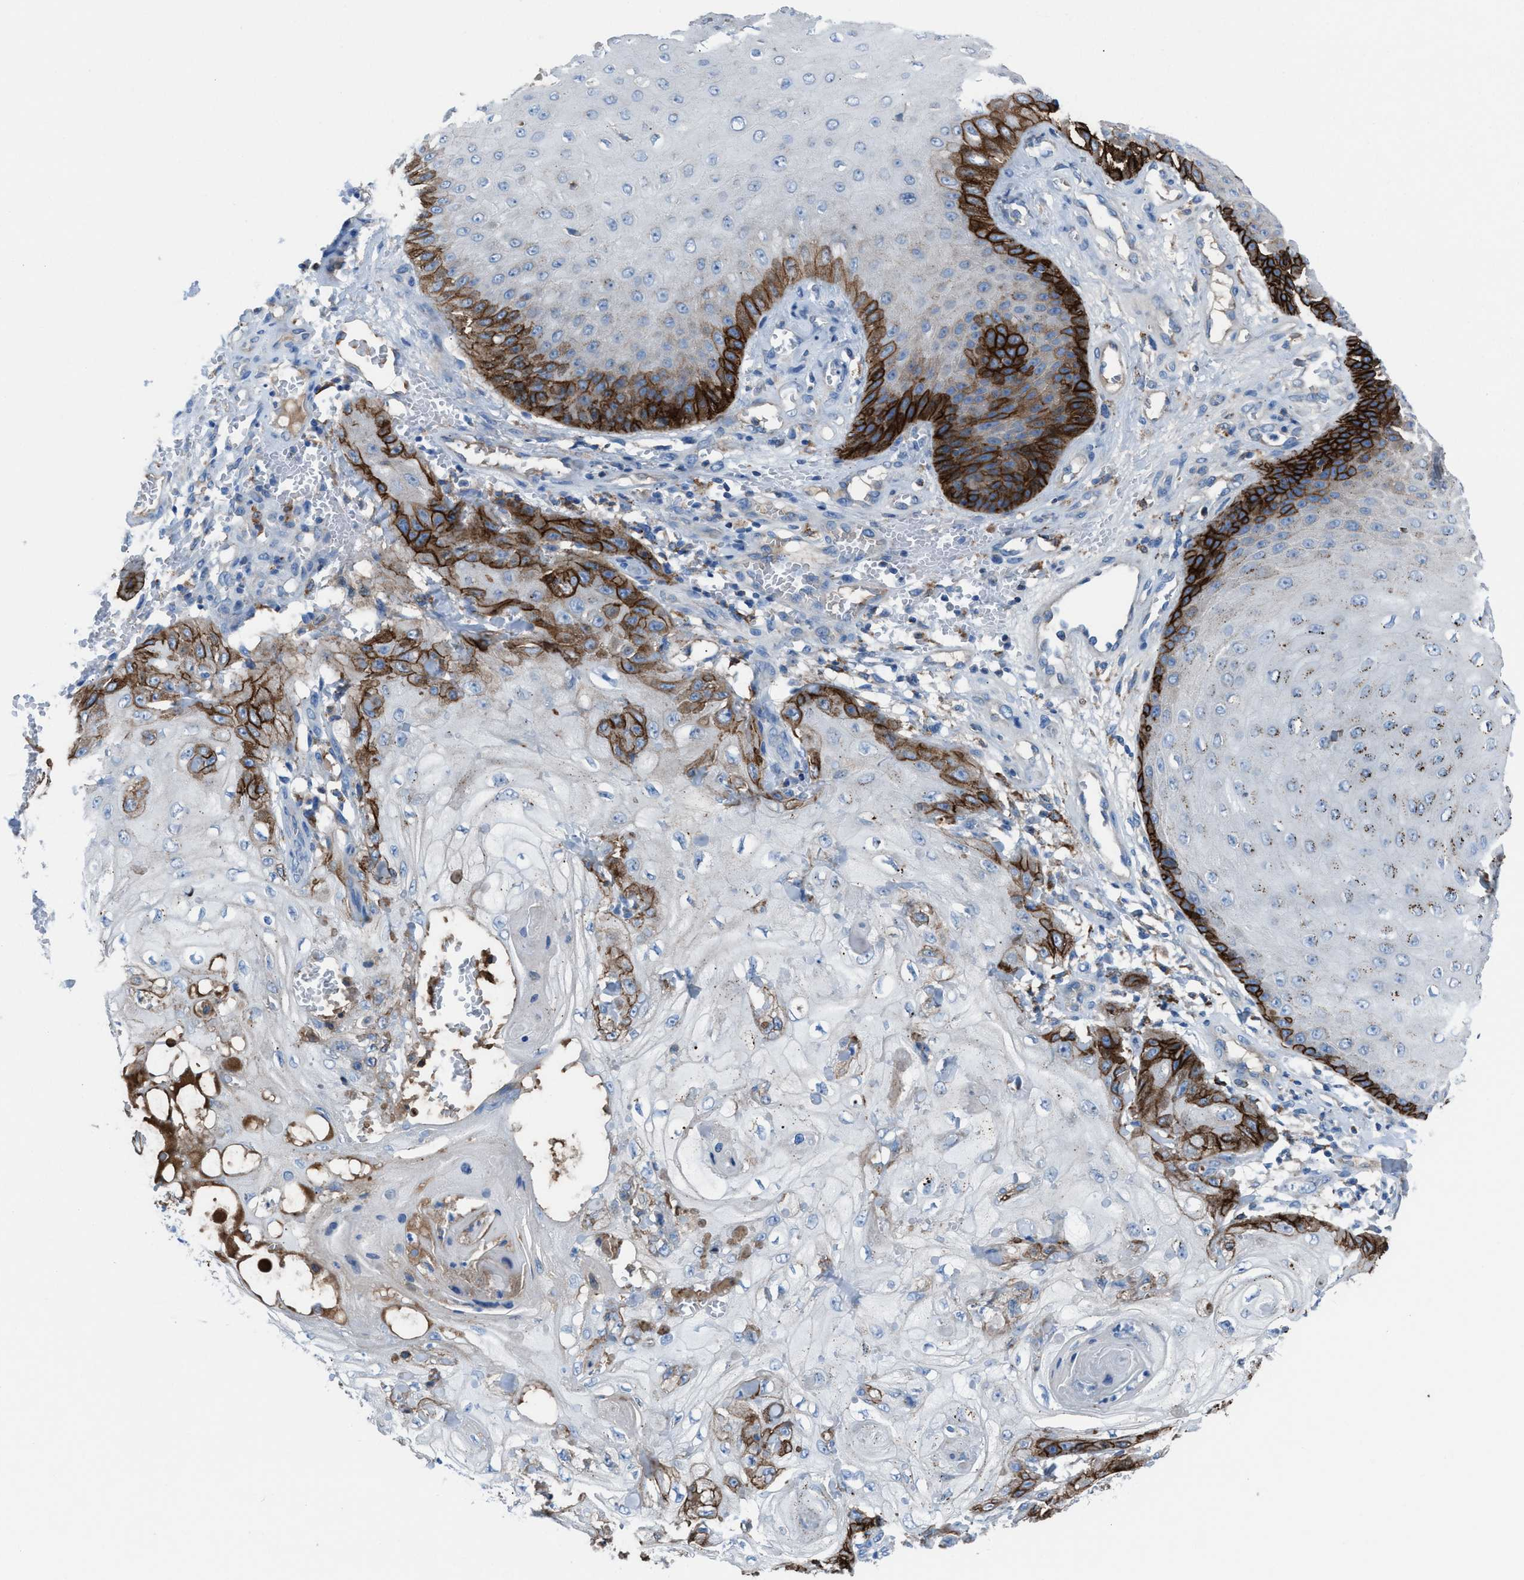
{"staining": {"intensity": "strong", "quantity": ">75%", "location": "cytoplasmic/membranous"}, "tissue": "skin cancer", "cell_type": "Tumor cells", "image_type": "cancer", "snomed": [{"axis": "morphology", "description": "Squamous cell carcinoma, NOS"}, {"axis": "topography", "description": "Skin"}], "caption": "Tumor cells exhibit high levels of strong cytoplasmic/membranous staining in approximately >75% of cells in squamous cell carcinoma (skin).", "gene": "CD1B", "patient": {"sex": "male", "age": 74}}